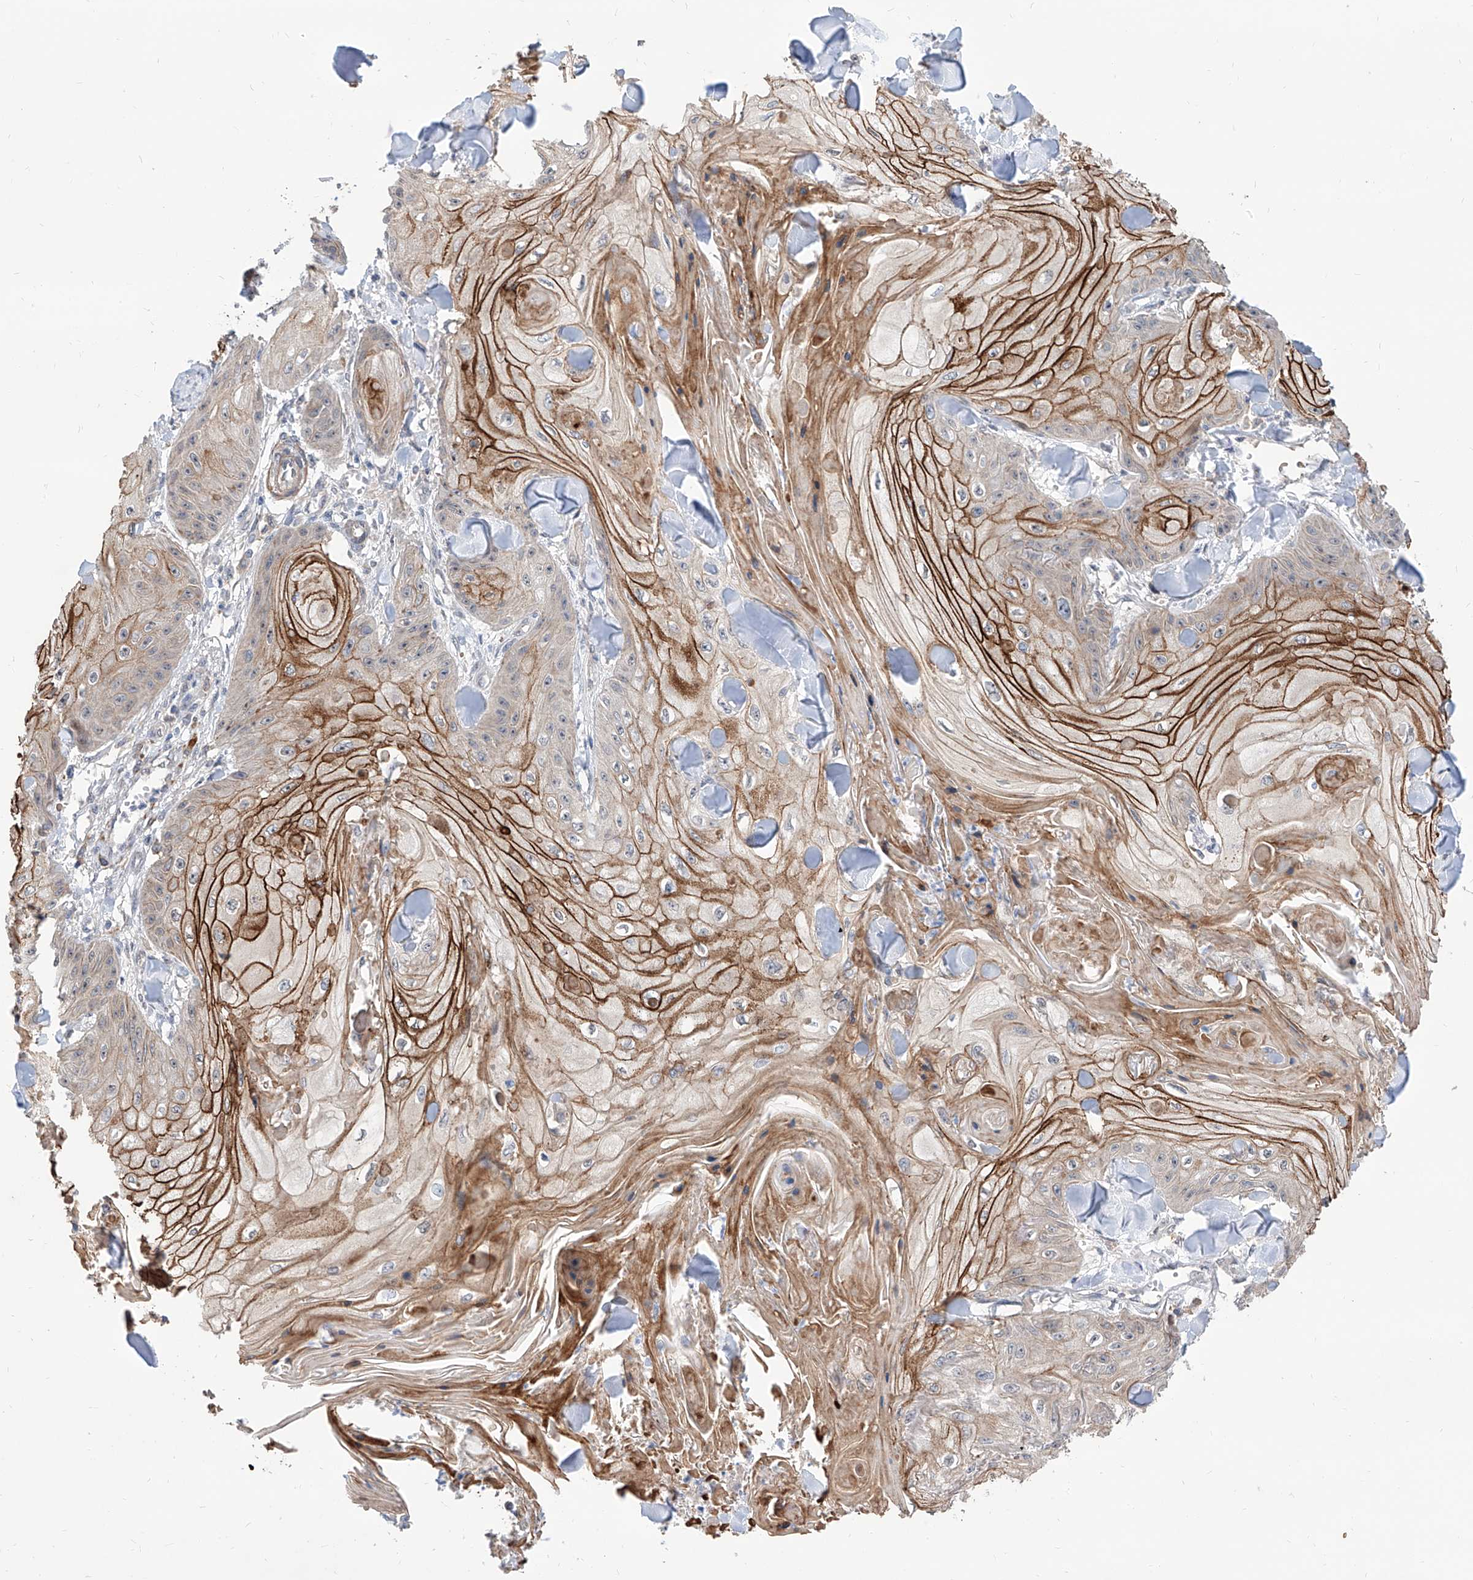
{"staining": {"intensity": "moderate", "quantity": "25%-75%", "location": "cytoplasmic/membranous"}, "tissue": "skin cancer", "cell_type": "Tumor cells", "image_type": "cancer", "snomed": [{"axis": "morphology", "description": "Squamous cell carcinoma, NOS"}, {"axis": "topography", "description": "Skin"}], "caption": "Immunohistochemical staining of skin cancer (squamous cell carcinoma) reveals moderate cytoplasmic/membranous protein staining in about 25%-75% of tumor cells.", "gene": "MAGEE2", "patient": {"sex": "male", "age": 74}}